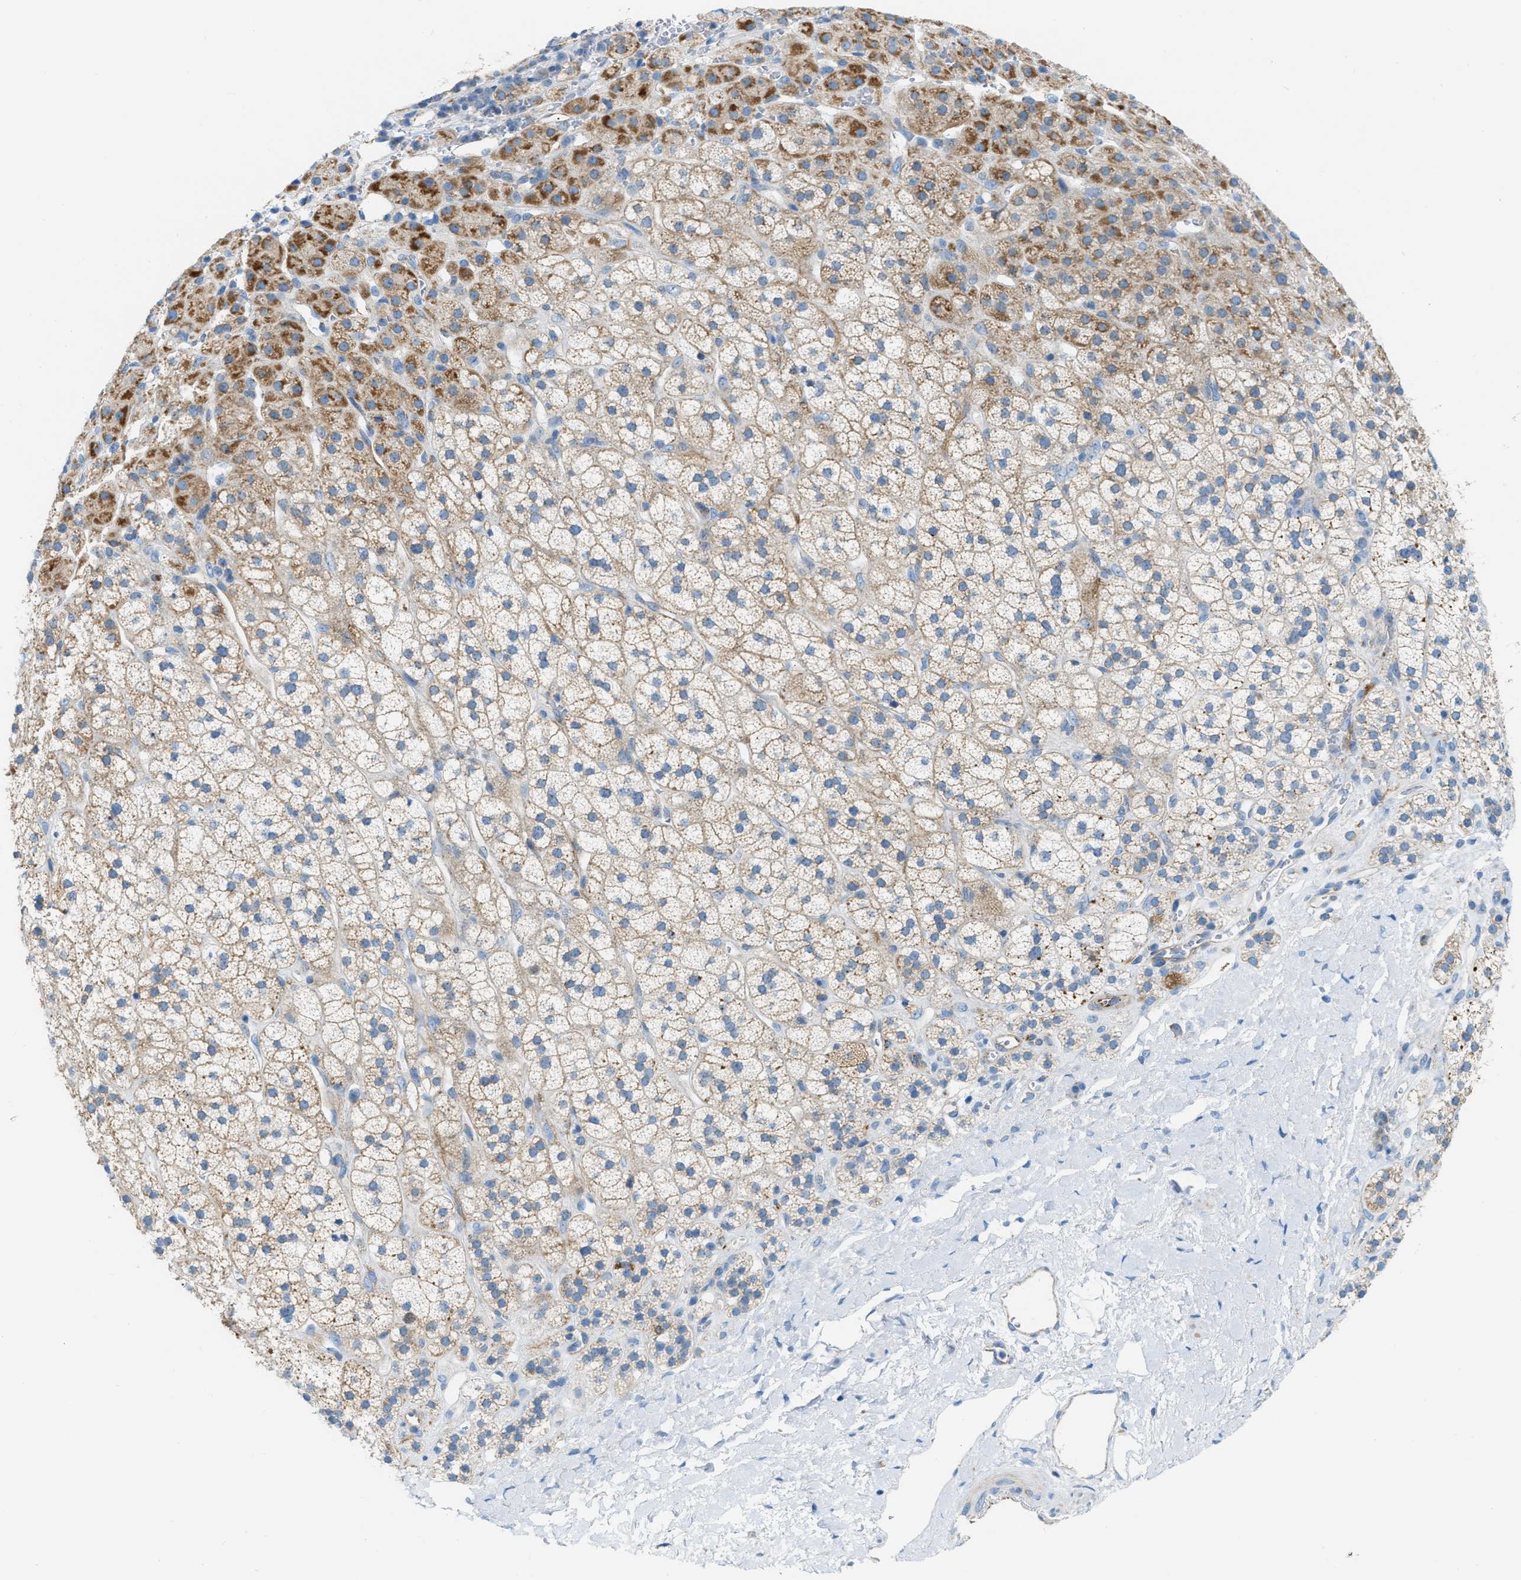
{"staining": {"intensity": "moderate", "quantity": "25%-75%", "location": "cytoplasmic/membranous"}, "tissue": "adrenal gland", "cell_type": "Glandular cells", "image_type": "normal", "snomed": [{"axis": "morphology", "description": "Normal tissue, NOS"}, {"axis": "topography", "description": "Adrenal gland"}], "caption": "Glandular cells display medium levels of moderate cytoplasmic/membranous expression in approximately 25%-75% of cells in normal human adrenal gland. Nuclei are stained in blue.", "gene": "JADE1", "patient": {"sex": "male", "age": 56}}